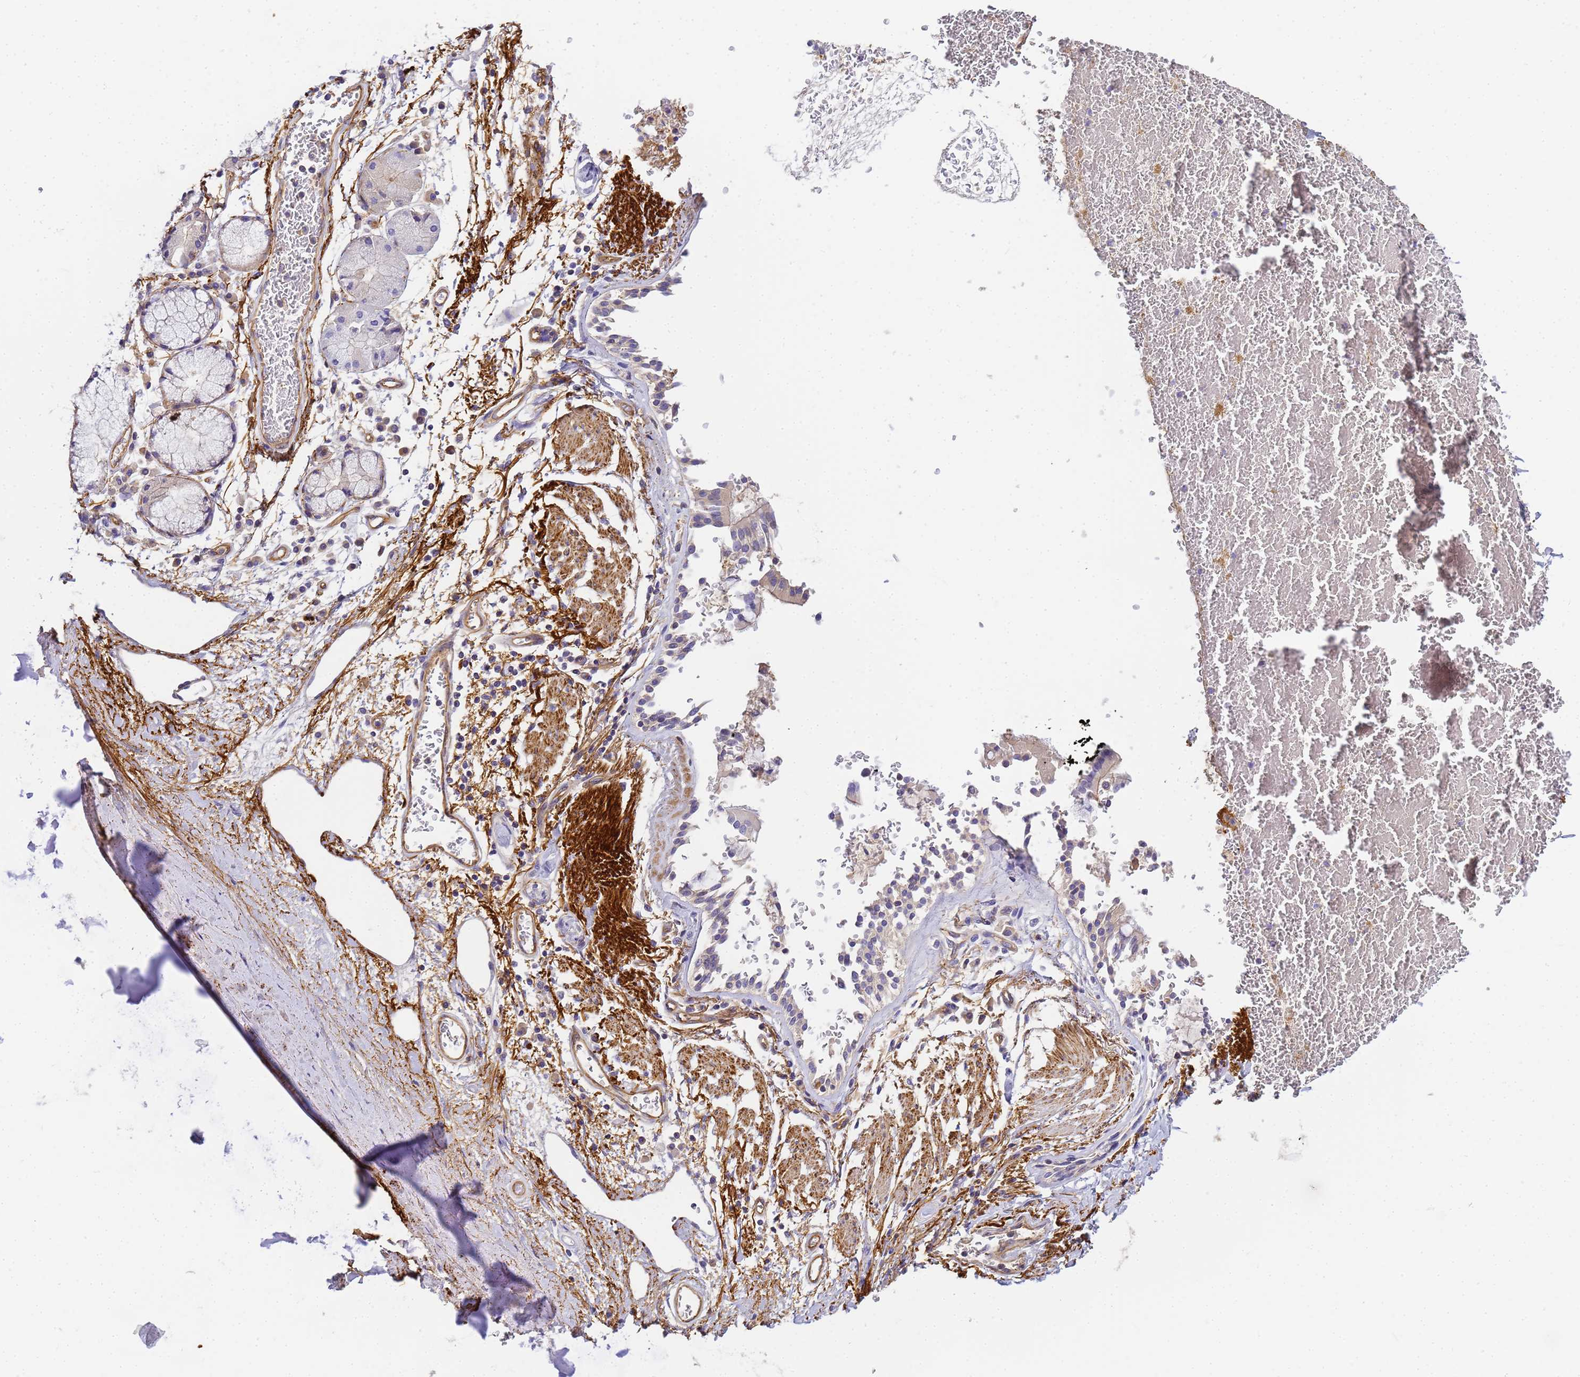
{"staining": {"intensity": "negative", "quantity": "none", "location": "none"}, "tissue": "adipose tissue", "cell_type": "Adipocytes", "image_type": "normal", "snomed": [{"axis": "morphology", "description": "Normal tissue, NOS"}, {"axis": "topography", "description": "Cartilage tissue"}], "caption": "Immunohistochemical staining of normal human adipose tissue shows no significant positivity in adipocytes.", "gene": "MYL10", "patient": {"sex": "male", "age": 73}}